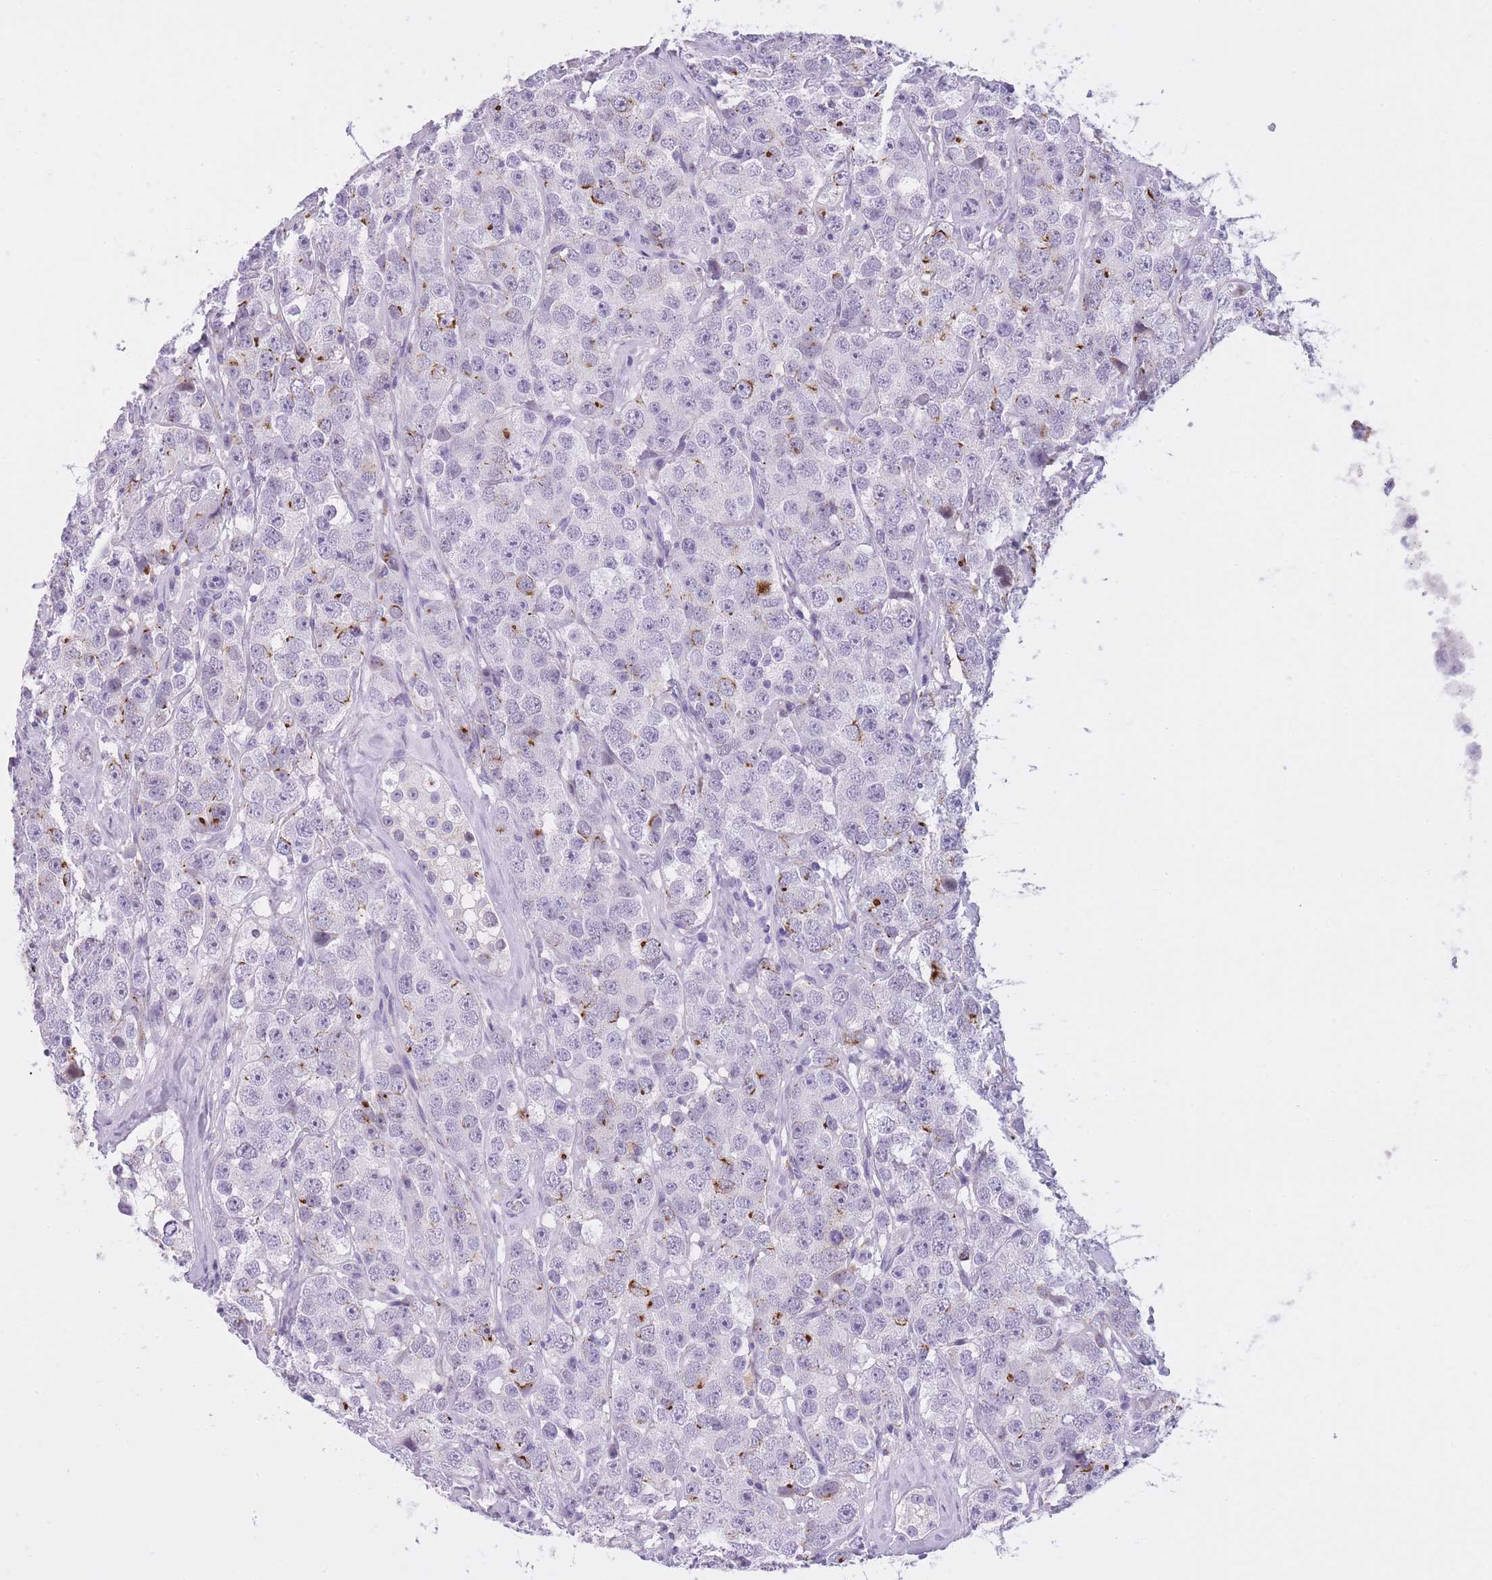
{"staining": {"intensity": "moderate", "quantity": "<25%", "location": "cytoplasmic/membranous"}, "tissue": "testis cancer", "cell_type": "Tumor cells", "image_type": "cancer", "snomed": [{"axis": "morphology", "description": "Seminoma, NOS"}, {"axis": "topography", "description": "Testis"}], "caption": "This is a micrograph of IHC staining of testis cancer, which shows moderate positivity in the cytoplasmic/membranous of tumor cells.", "gene": "RADX", "patient": {"sex": "male", "age": 28}}